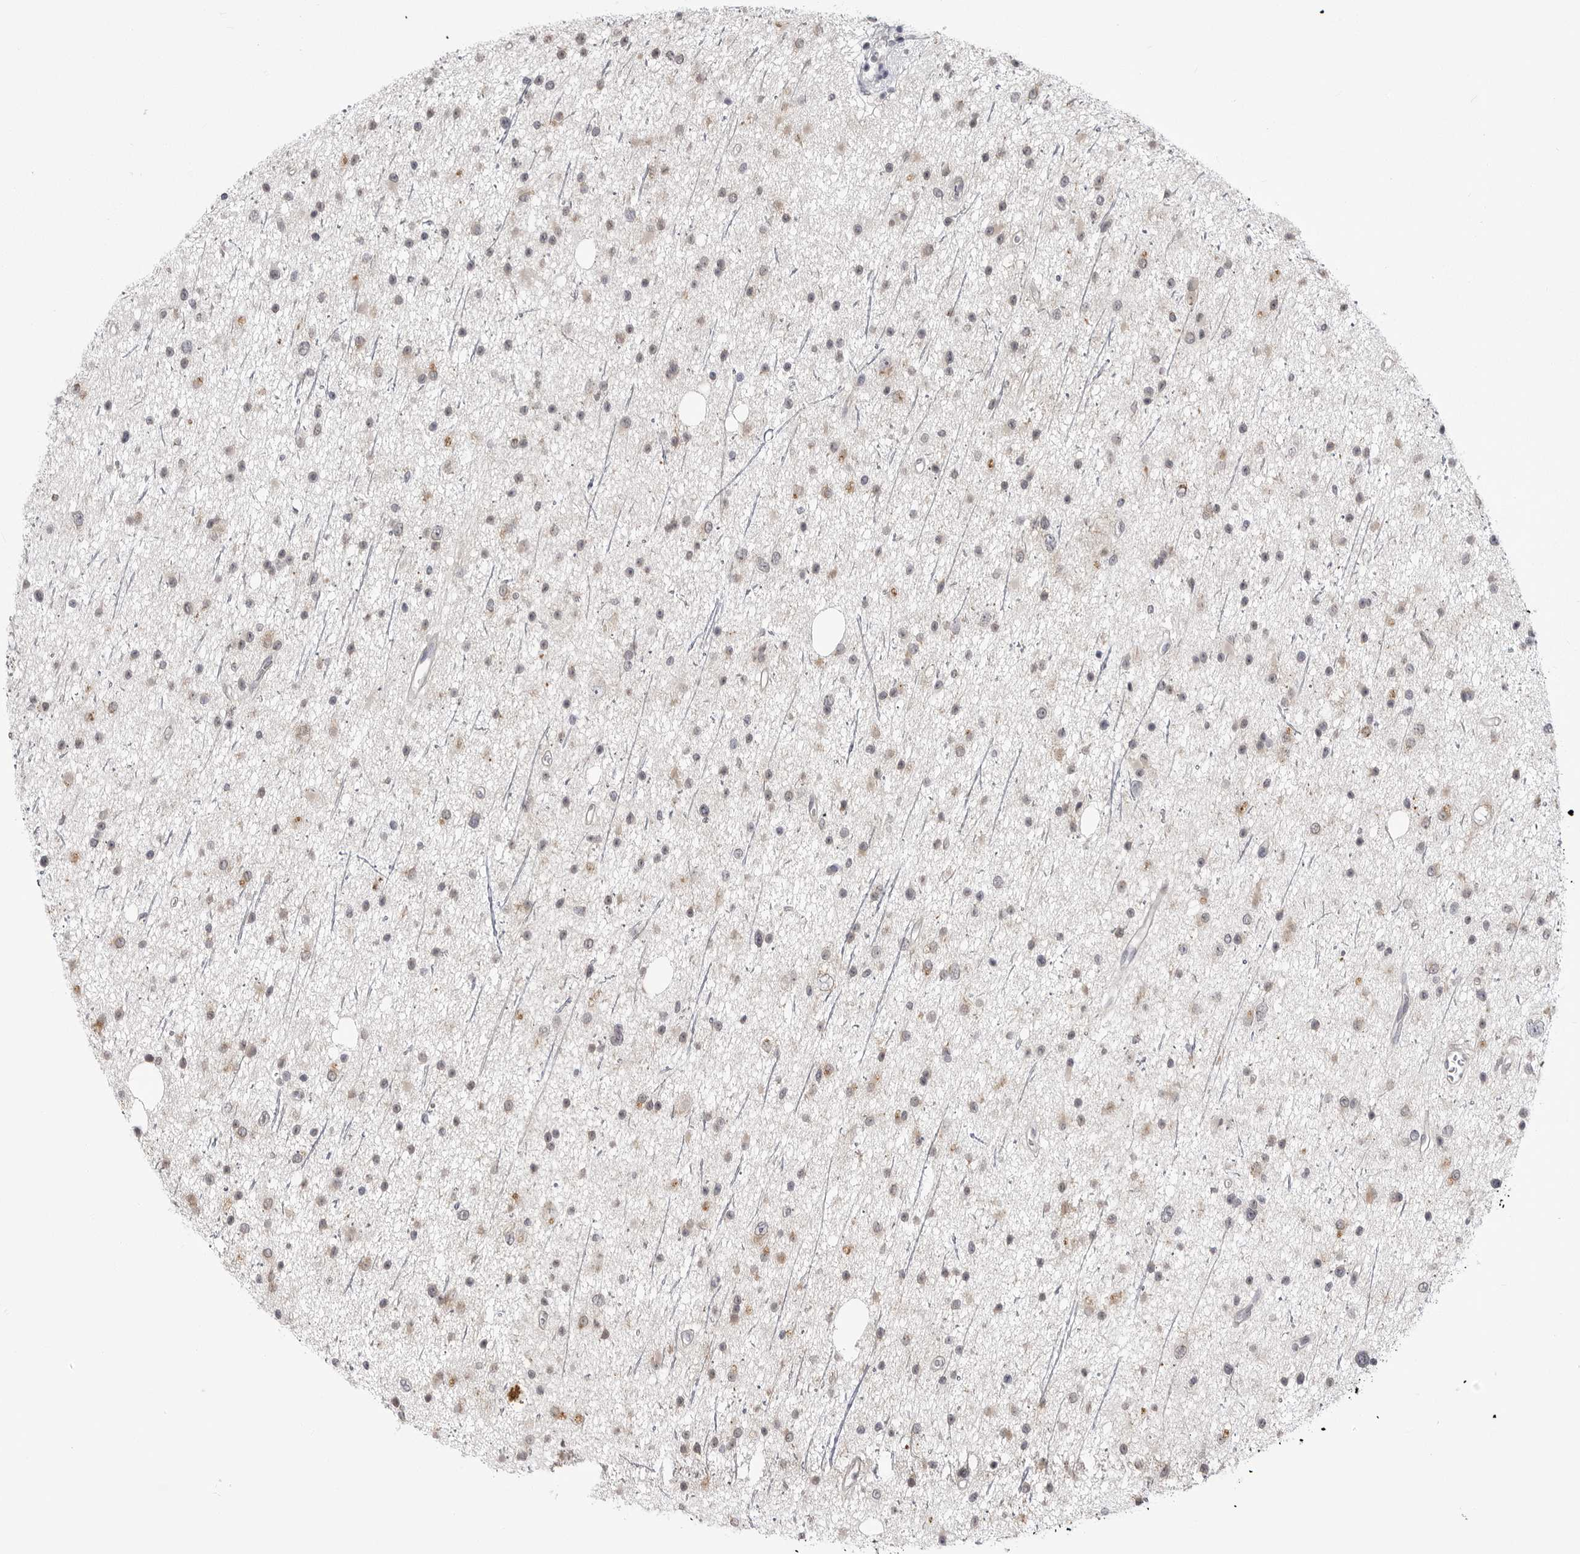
{"staining": {"intensity": "weak", "quantity": "<25%", "location": "cytoplasmic/membranous"}, "tissue": "glioma", "cell_type": "Tumor cells", "image_type": "cancer", "snomed": [{"axis": "morphology", "description": "Glioma, malignant, Low grade"}, {"axis": "topography", "description": "Cerebral cortex"}], "caption": "There is no significant staining in tumor cells of malignant glioma (low-grade). (IHC, brightfield microscopy, high magnification).", "gene": "FH", "patient": {"sex": "female", "age": 39}}